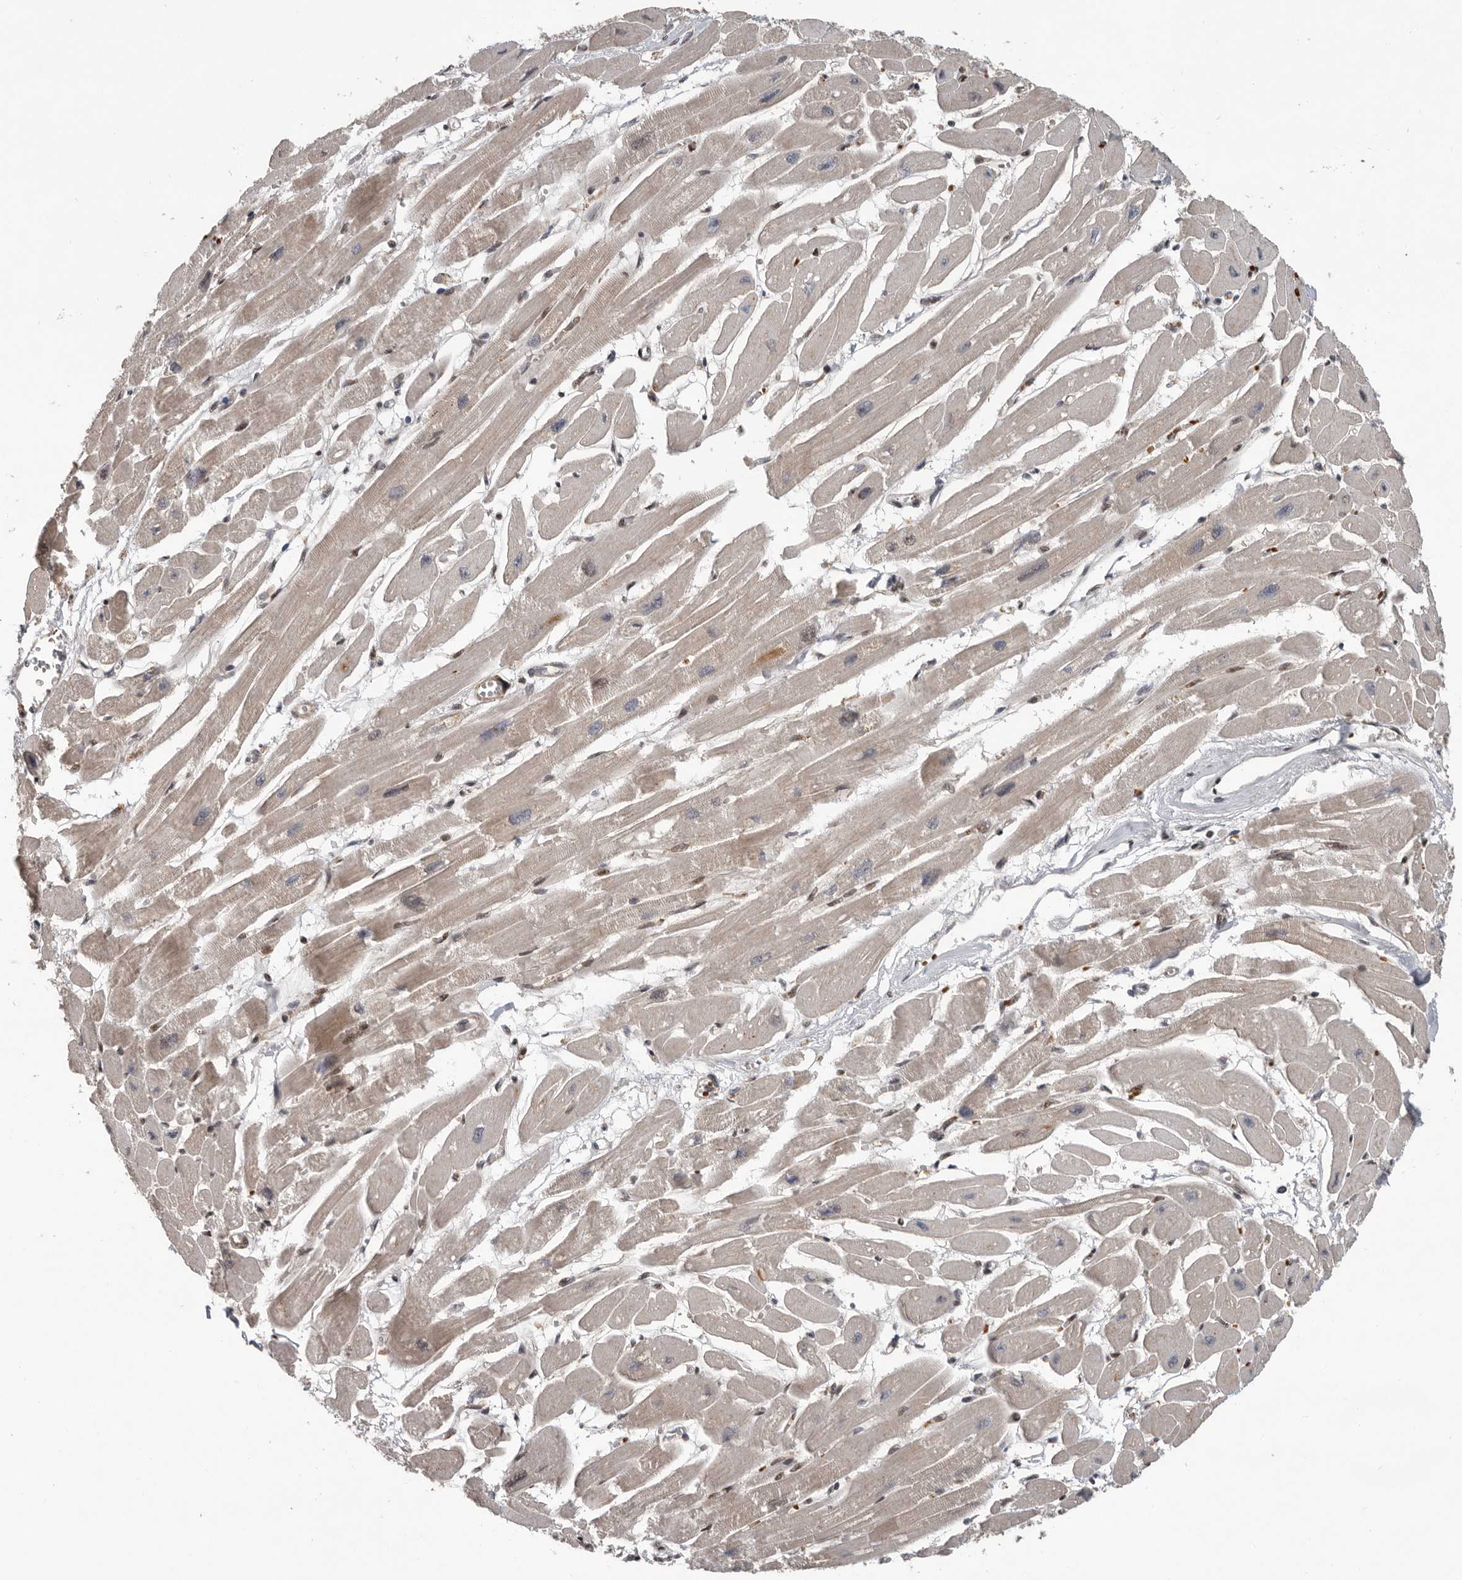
{"staining": {"intensity": "weak", "quantity": ">75%", "location": "cytoplasmic/membranous"}, "tissue": "heart muscle", "cell_type": "Cardiomyocytes", "image_type": "normal", "snomed": [{"axis": "morphology", "description": "Normal tissue, NOS"}, {"axis": "topography", "description": "Heart"}], "caption": "Heart muscle was stained to show a protein in brown. There is low levels of weak cytoplasmic/membranous expression in about >75% of cardiomyocytes. (DAB (3,3'-diaminobenzidine) IHC, brown staining for protein, blue staining for nuclei).", "gene": "RABIF", "patient": {"sex": "female", "age": 54}}